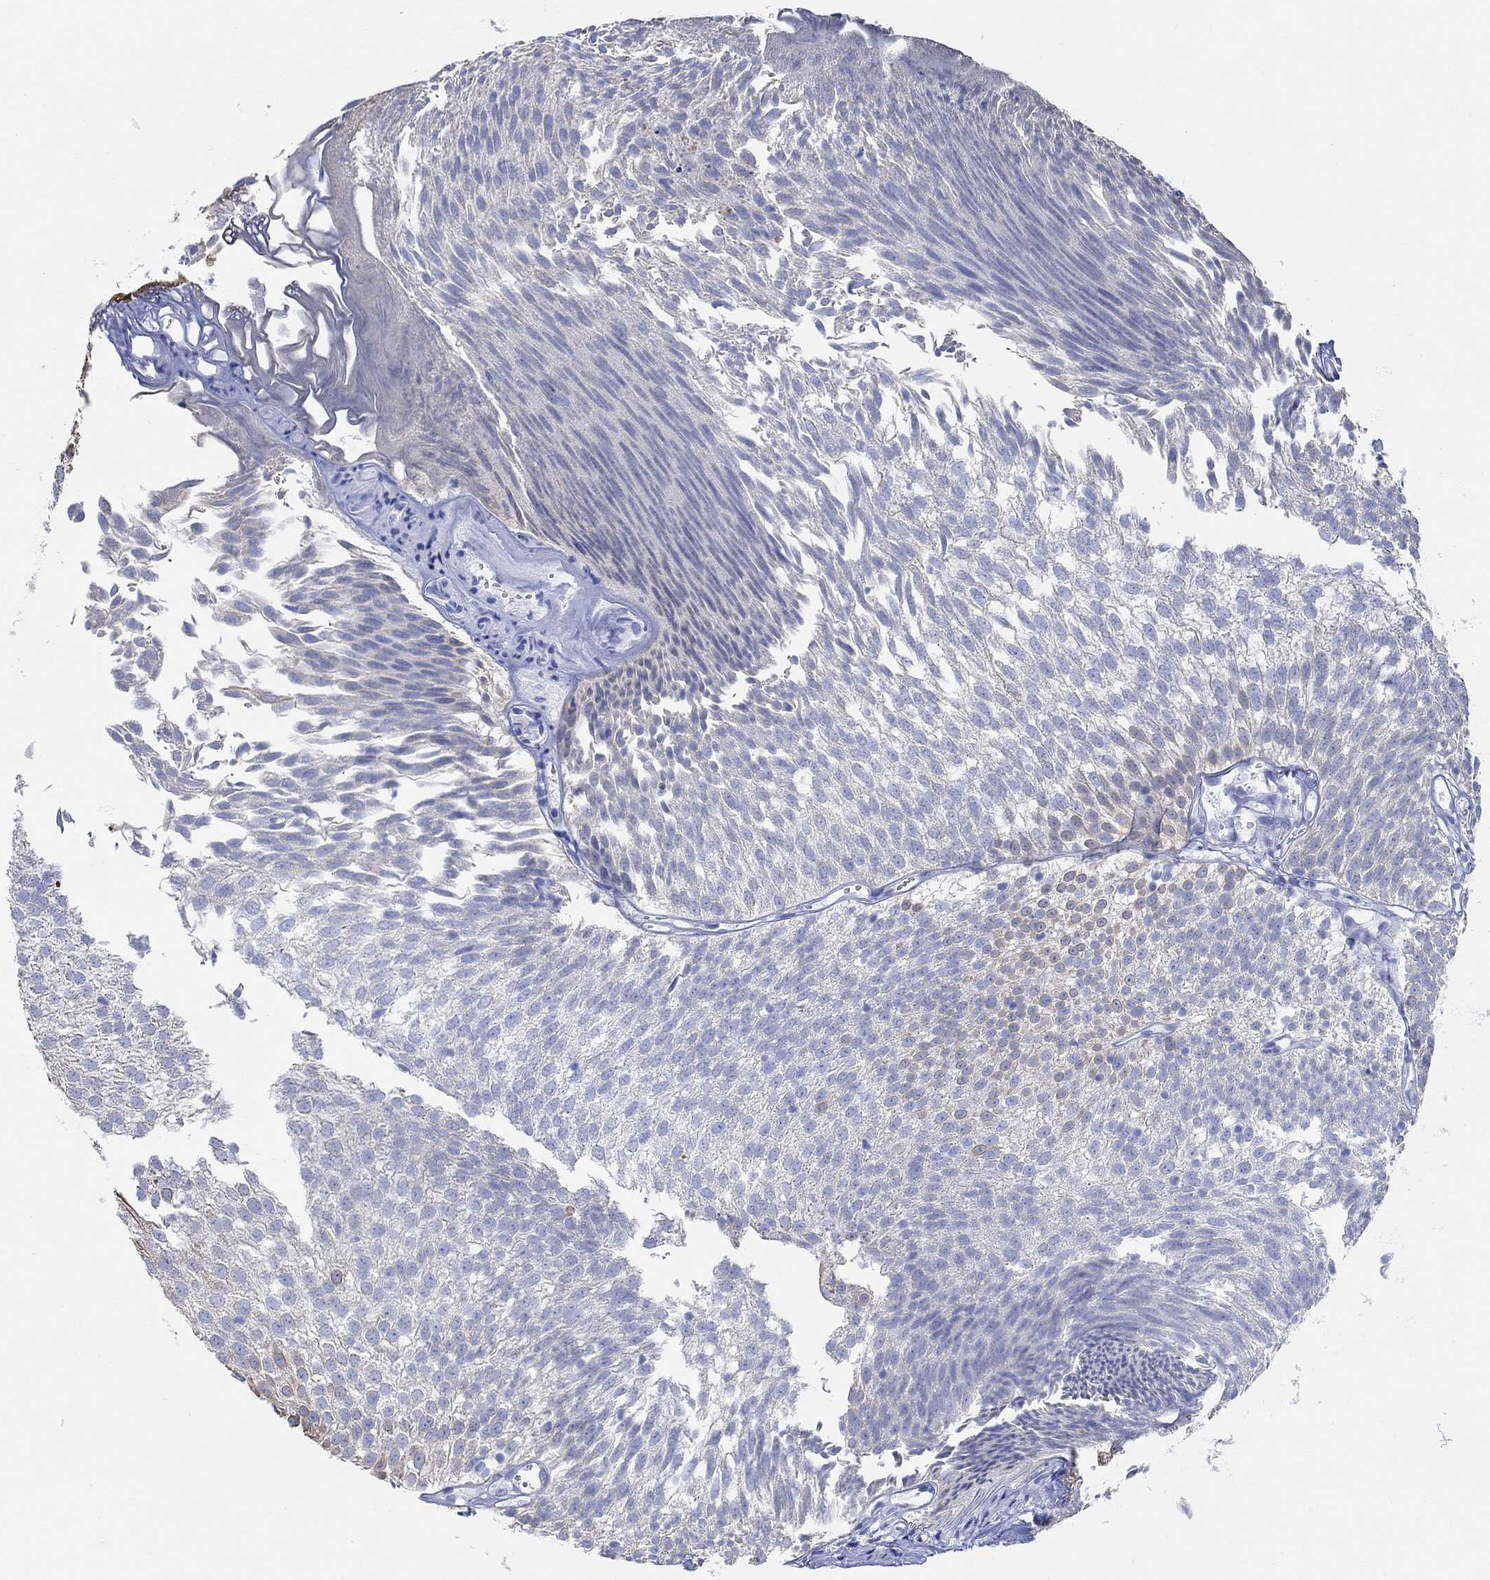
{"staining": {"intensity": "weak", "quantity": "25%-75%", "location": "cytoplasmic/membranous"}, "tissue": "urothelial cancer", "cell_type": "Tumor cells", "image_type": "cancer", "snomed": [{"axis": "morphology", "description": "Urothelial carcinoma, Low grade"}, {"axis": "topography", "description": "Urinary bladder"}], "caption": "Urothelial cancer was stained to show a protein in brown. There is low levels of weak cytoplasmic/membranous positivity in approximately 25%-75% of tumor cells.", "gene": "AK8", "patient": {"sex": "male", "age": 52}}